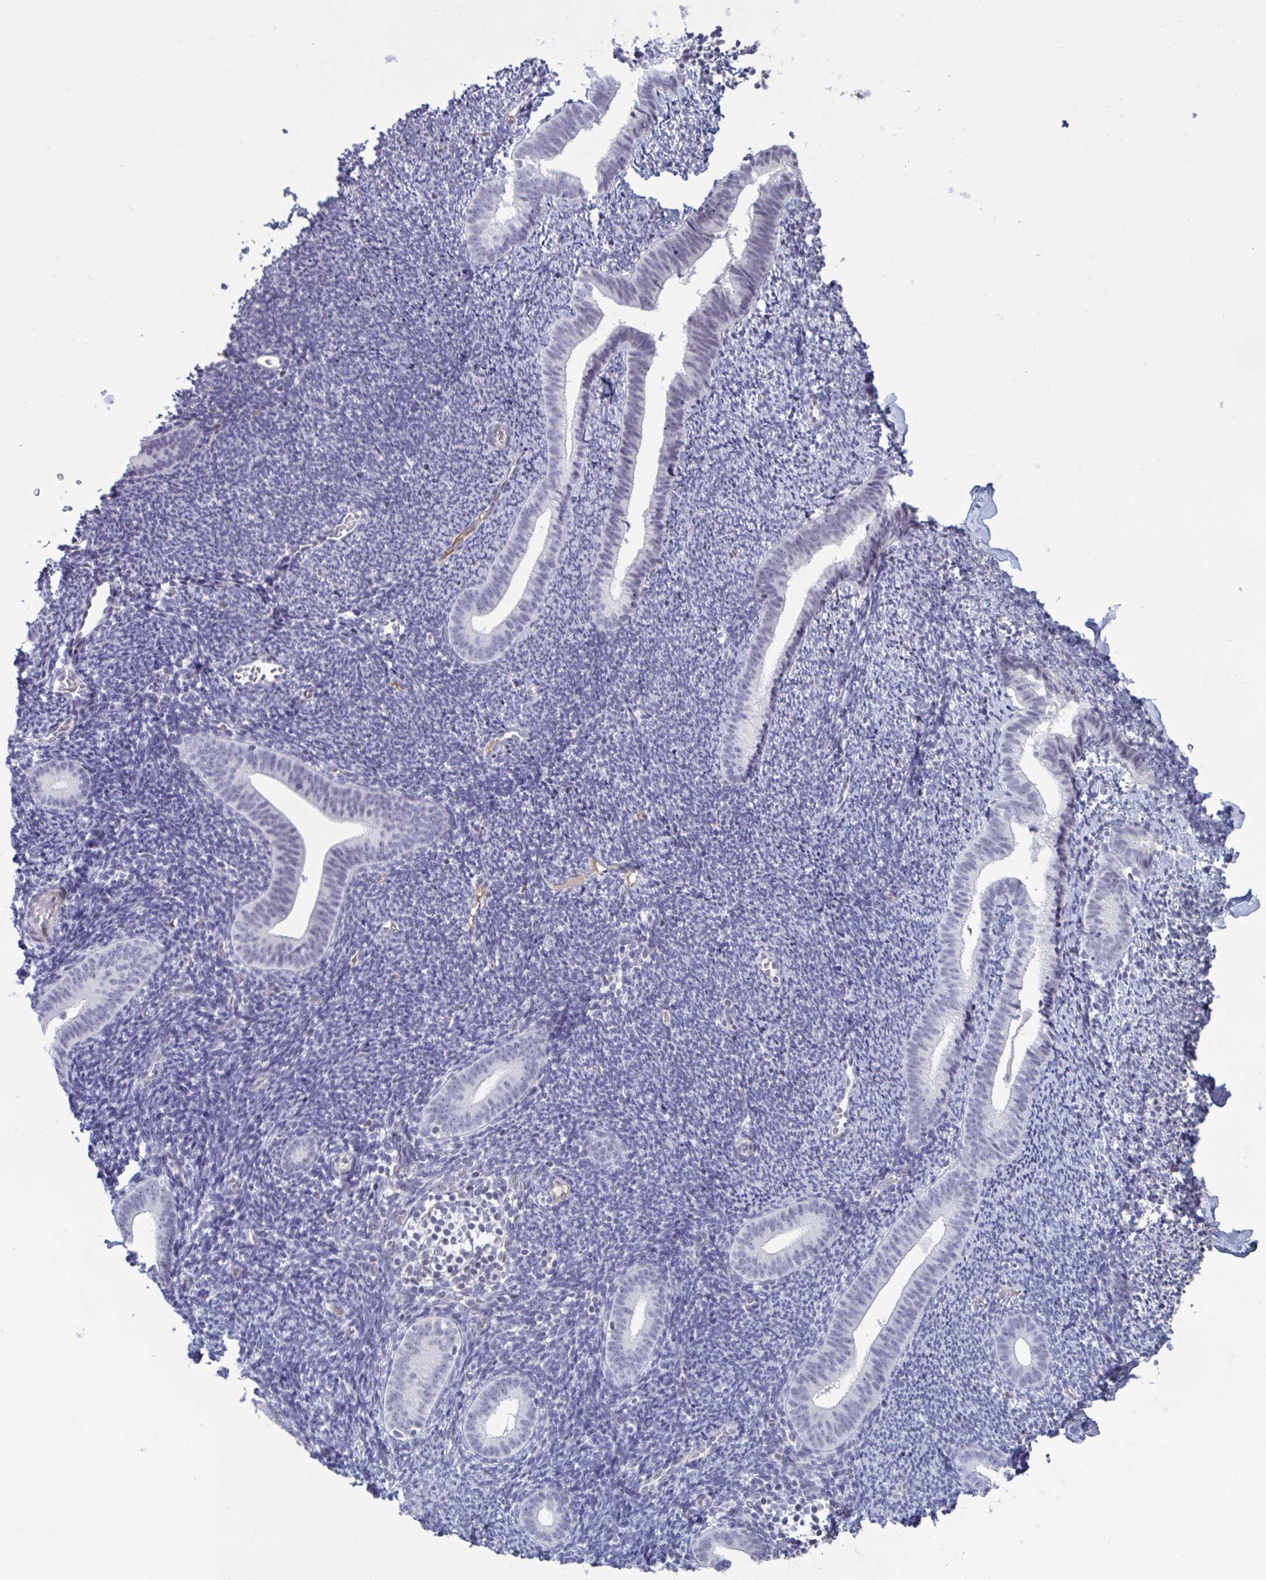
{"staining": {"intensity": "negative", "quantity": "none", "location": "none"}, "tissue": "endometrium", "cell_type": "Cells in endometrial stroma", "image_type": "normal", "snomed": [{"axis": "morphology", "description": "Normal tissue, NOS"}, {"axis": "topography", "description": "Endometrium"}], "caption": "The photomicrograph shows no significant positivity in cells in endometrial stroma of endometrium.", "gene": "BCL7B", "patient": {"sex": "female", "age": 39}}